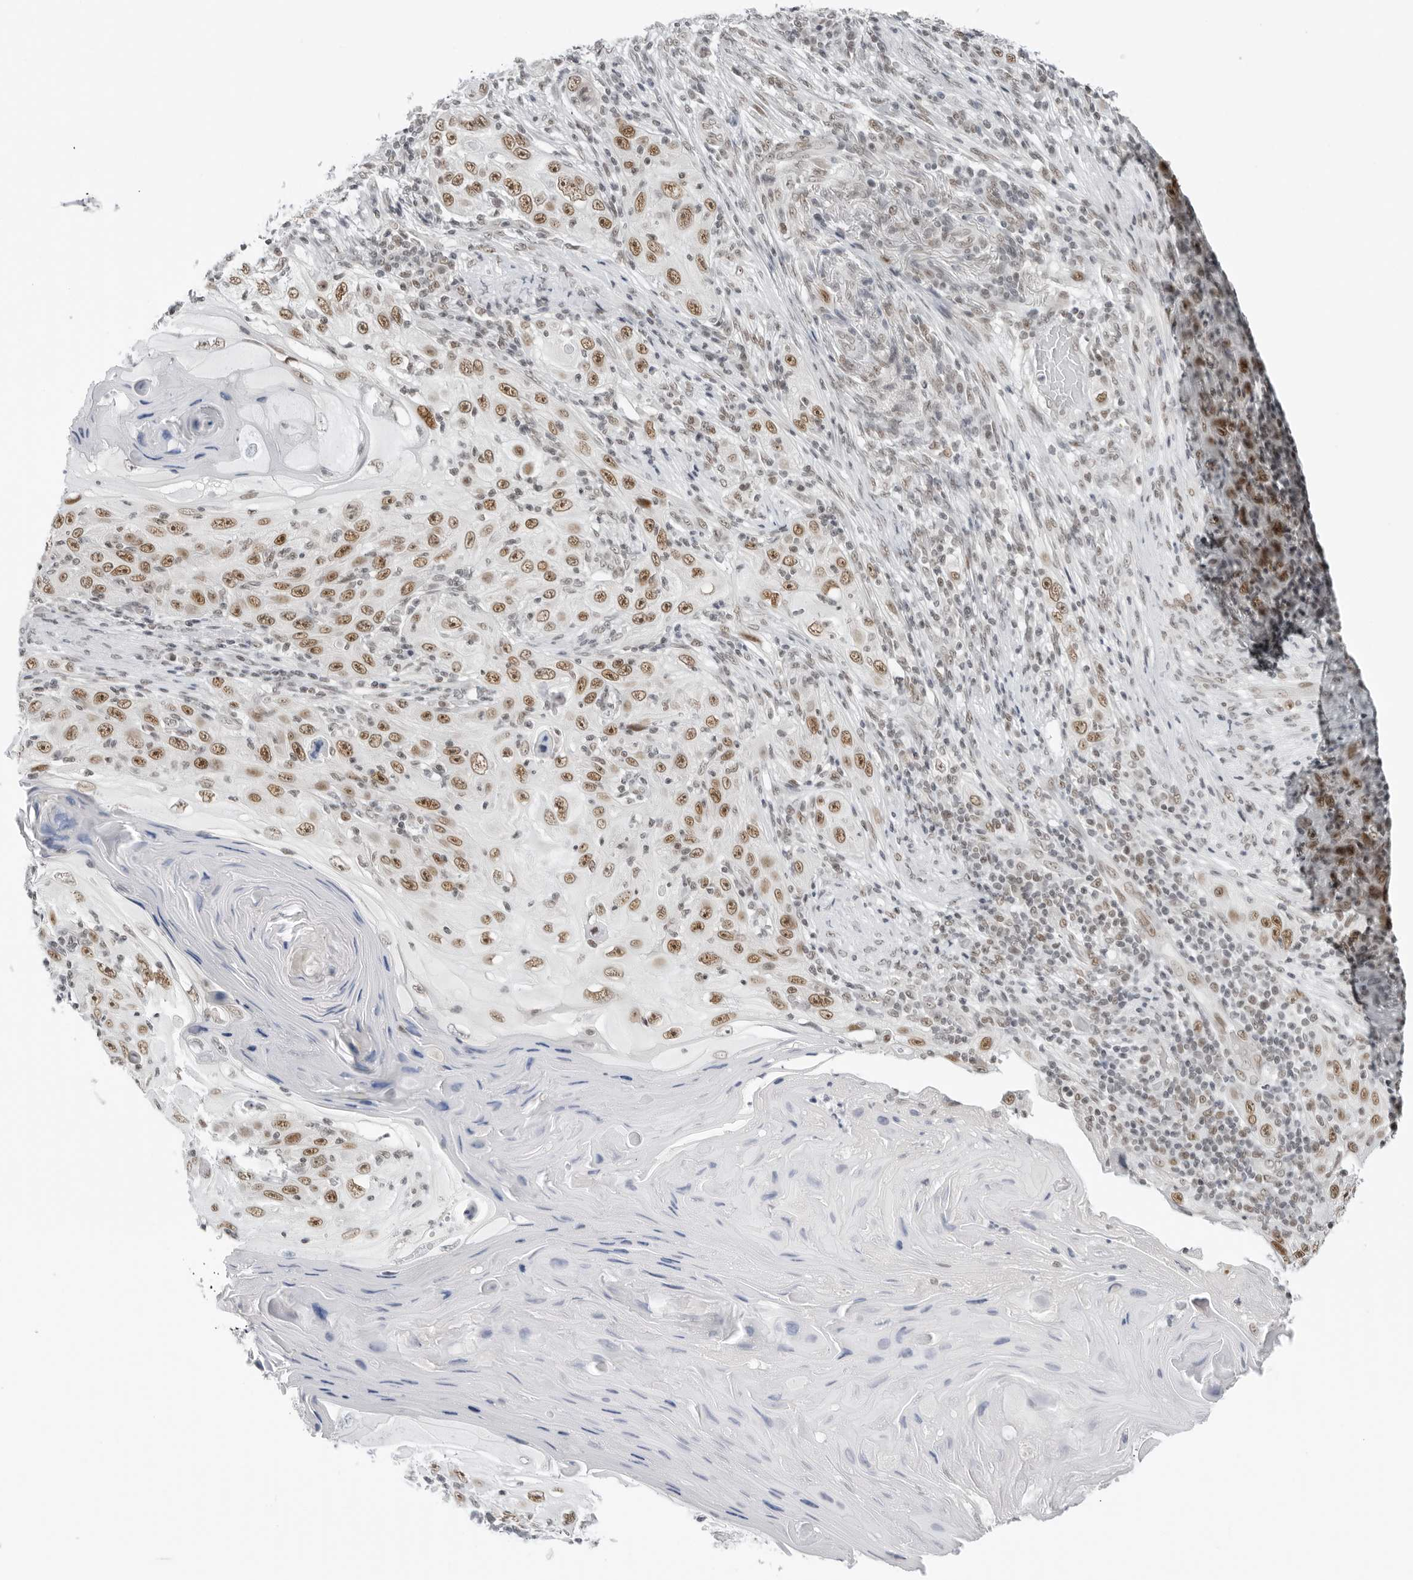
{"staining": {"intensity": "moderate", "quantity": ">75%", "location": "nuclear"}, "tissue": "skin cancer", "cell_type": "Tumor cells", "image_type": "cancer", "snomed": [{"axis": "morphology", "description": "Squamous cell carcinoma, NOS"}, {"axis": "topography", "description": "Skin"}], "caption": "Moderate nuclear expression is present in about >75% of tumor cells in skin cancer (squamous cell carcinoma).", "gene": "FOXK2", "patient": {"sex": "female", "age": 88}}